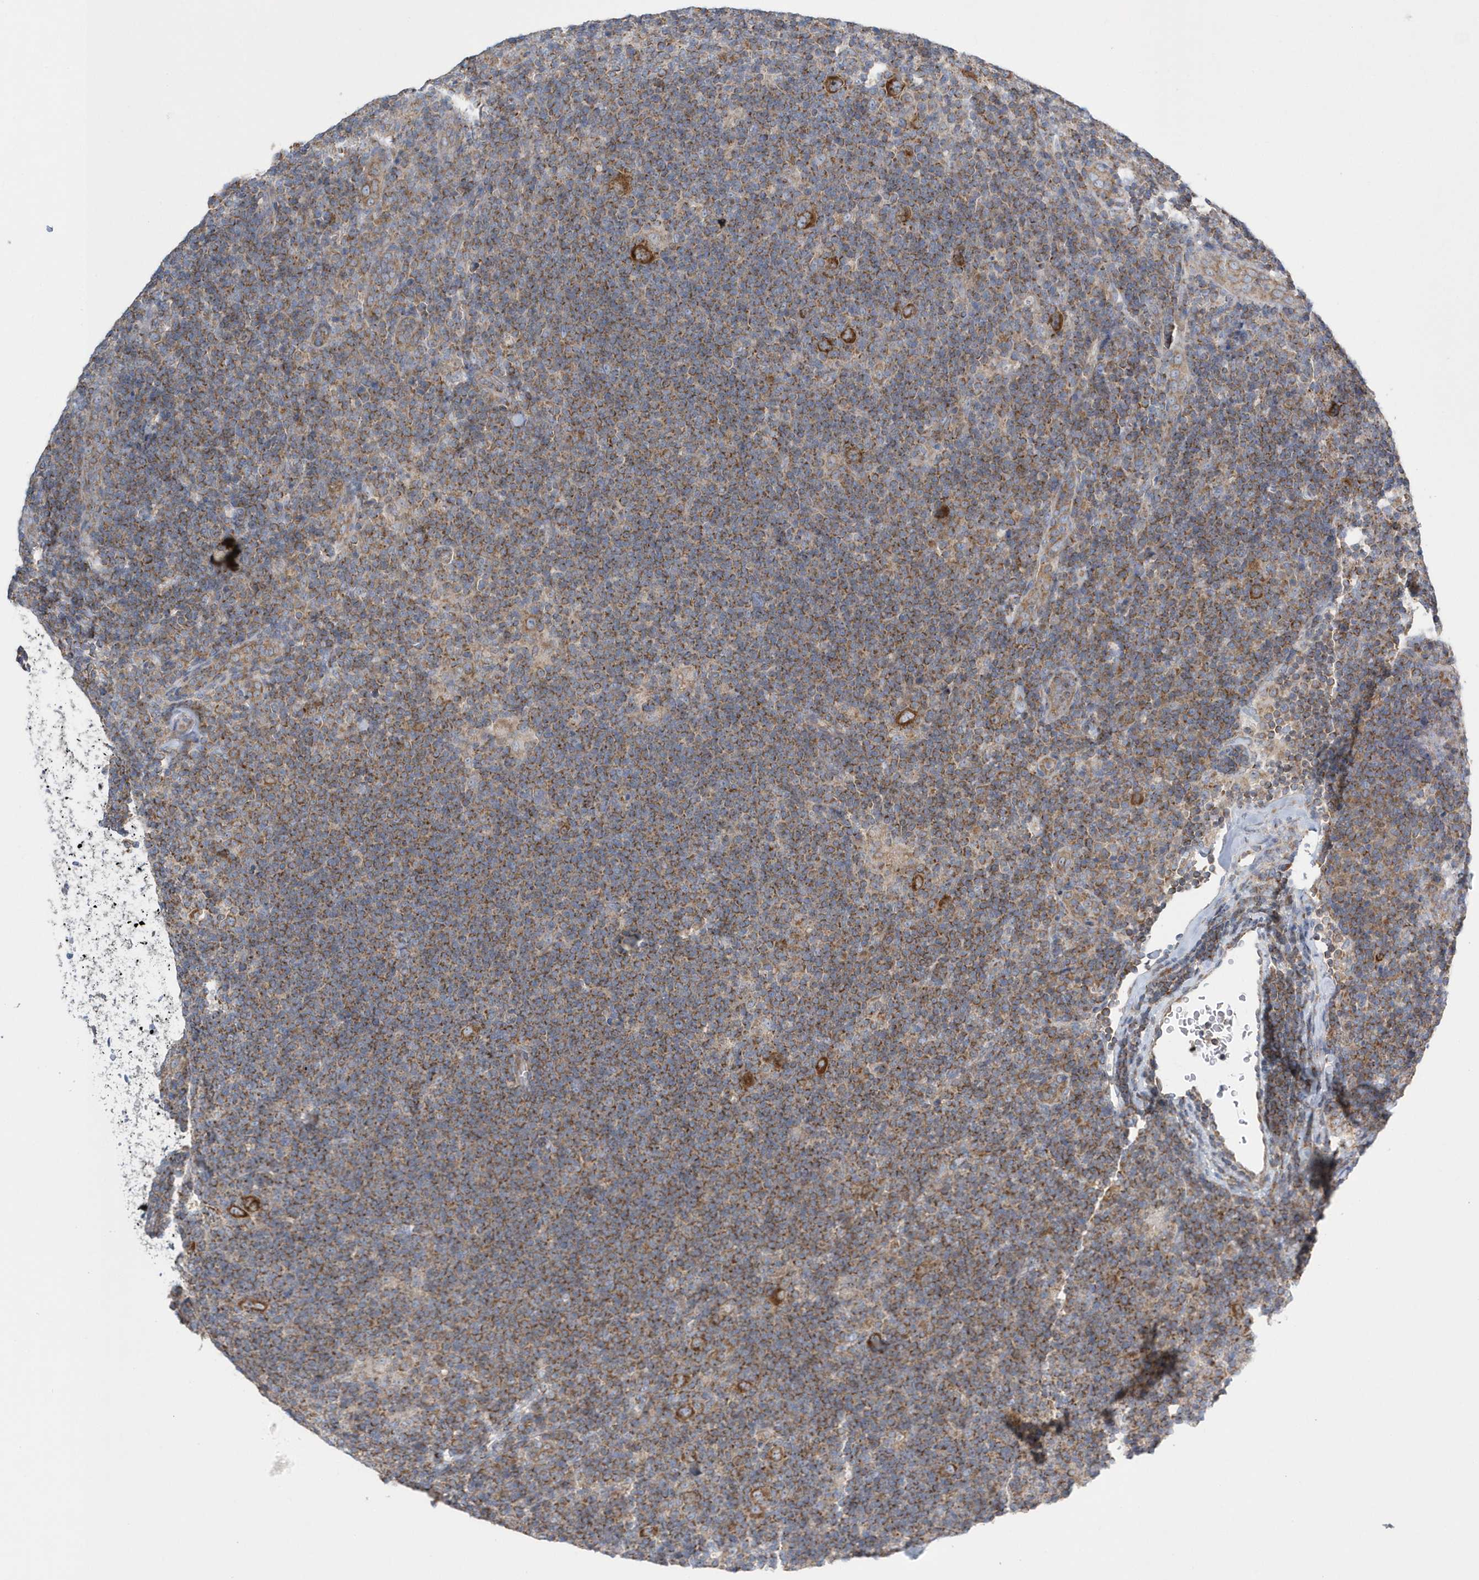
{"staining": {"intensity": "strong", "quantity": ">75%", "location": "cytoplasmic/membranous"}, "tissue": "lymphoma", "cell_type": "Tumor cells", "image_type": "cancer", "snomed": [{"axis": "morphology", "description": "Hodgkin's disease, NOS"}, {"axis": "topography", "description": "Lymph node"}], "caption": "This histopathology image shows IHC staining of human Hodgkin's disease, with high strong cytoplasmic/membranous expression in approximately >75% of tumor cells.", "gene": "SPATA5", "patient": {"sex": "female", "age": 57}}